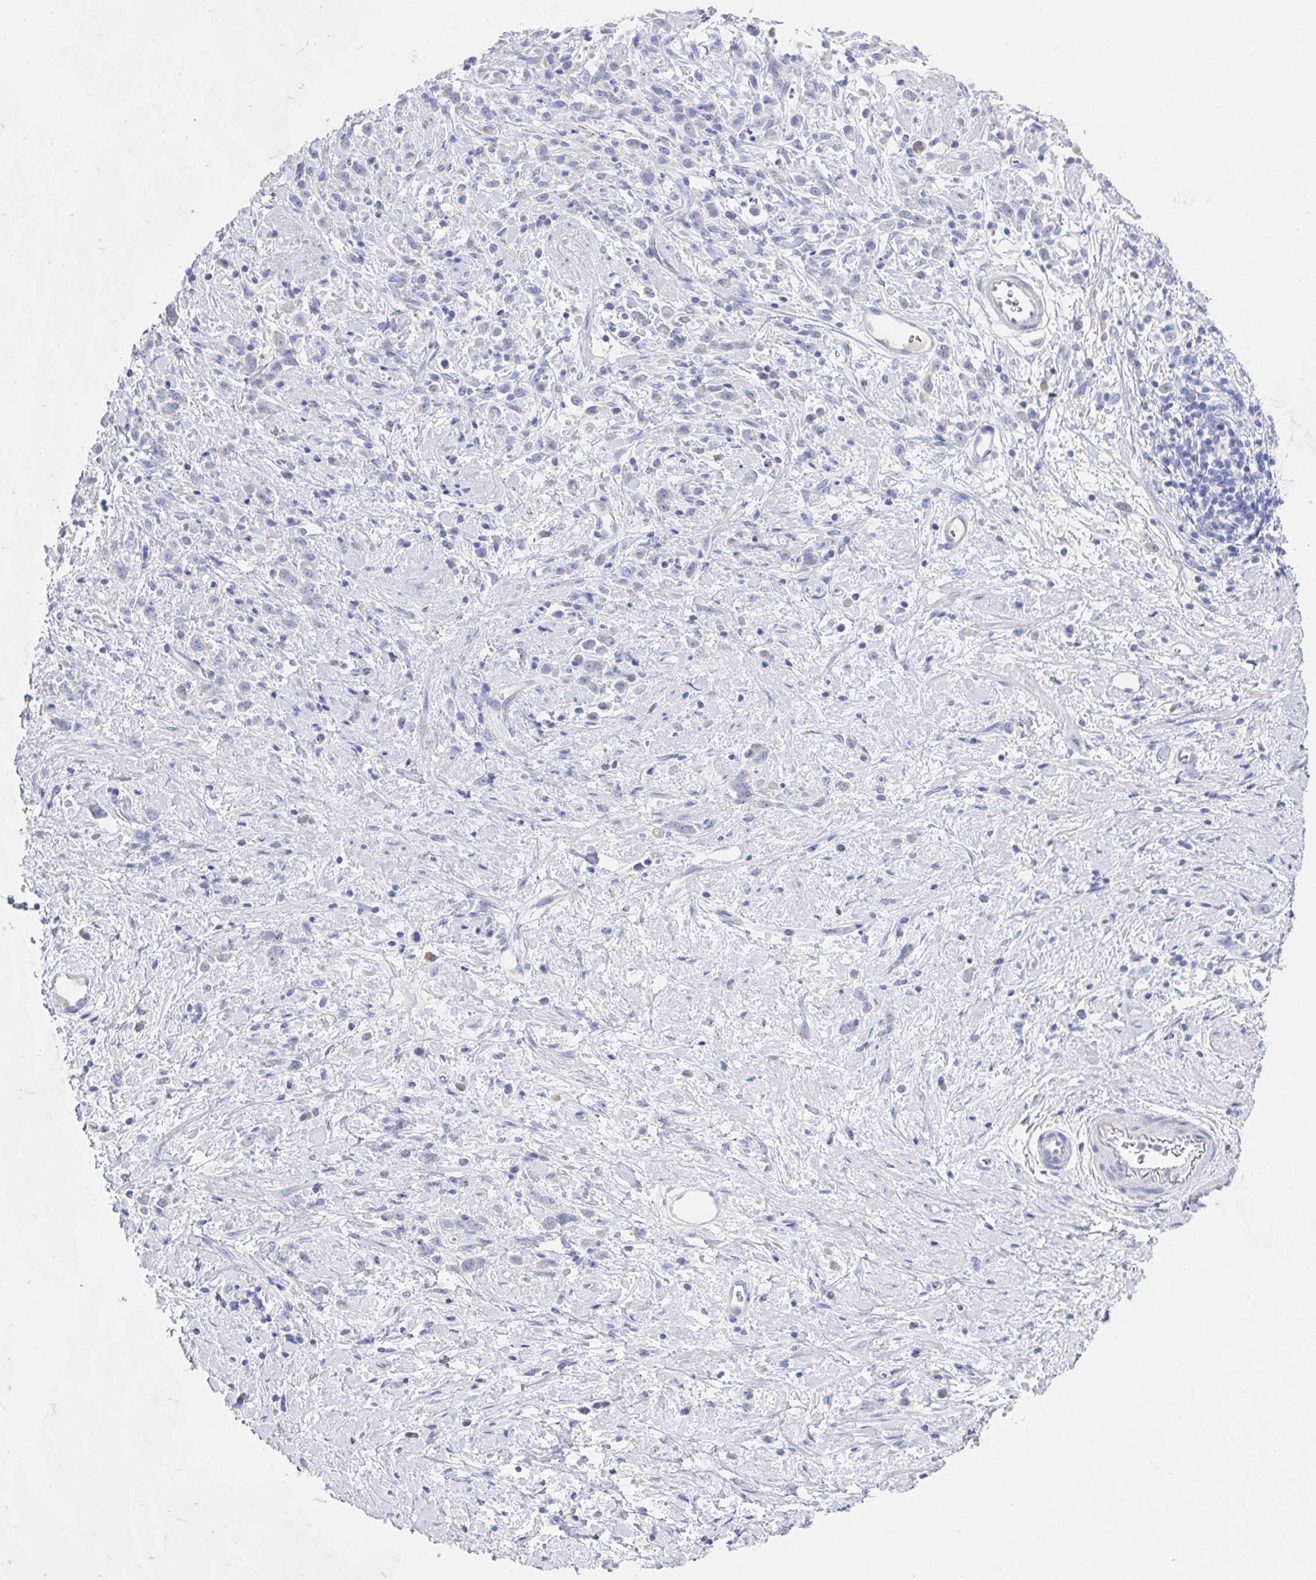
{"staining": {"intensity": "negative", "quantity": "none", "location": "none"}, "tissue": "stomach cancer", "cell_type": "Tumor cells", "image_type": "cancer", "snomed": [{"axis": "morphology", "description": "Adenocarcinoma, NOS"}, {"axis": "topography", "description": "Stomach"}], "caption": "Micrograph shows no protein staining in tumor cells of stomach cancer (adenocarcinoma) tissue.", "gene": "LAMC3", "patient": {"sex": "female", "age": 60}}